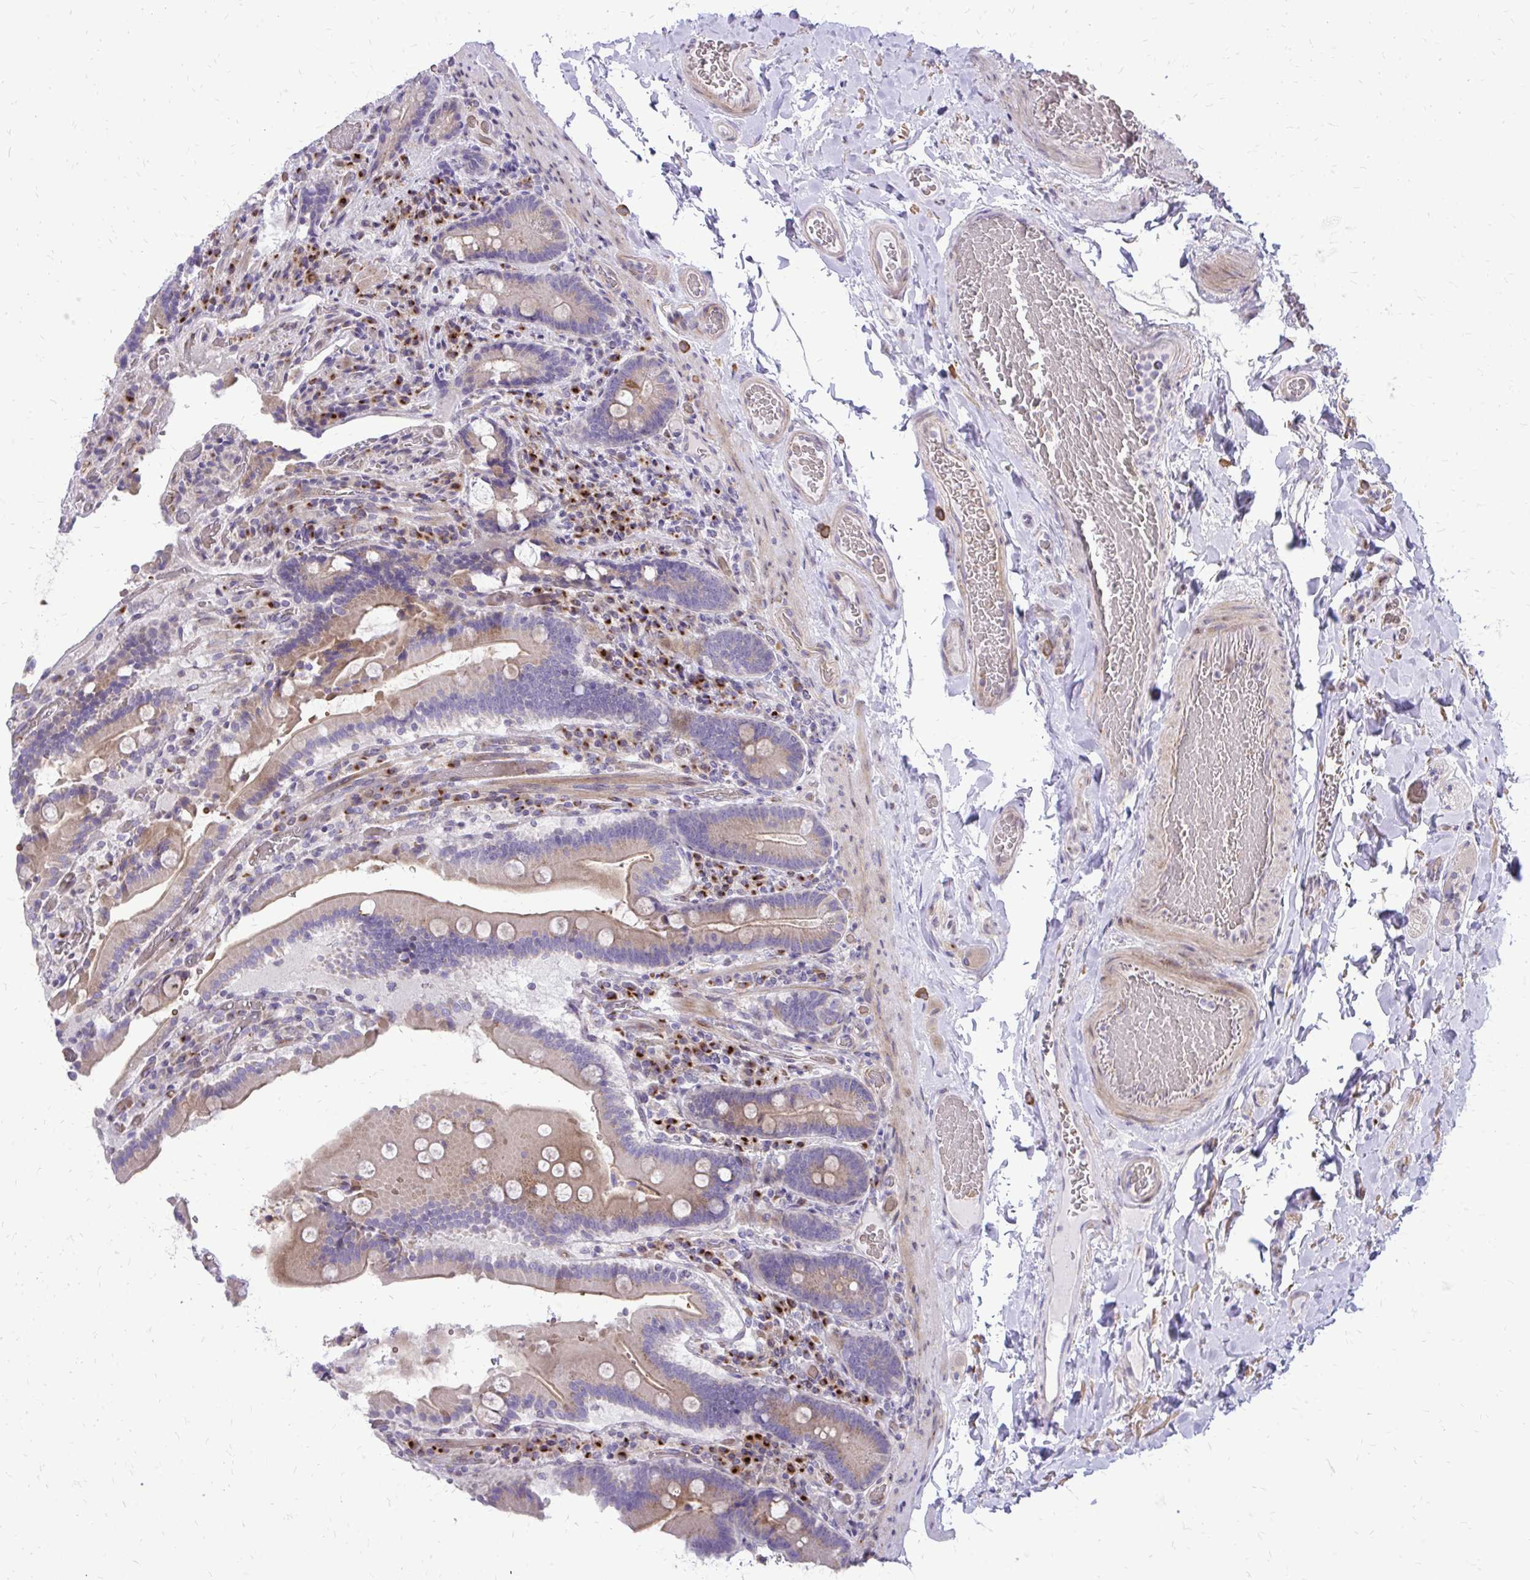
{"staining": {"intensity": "weak", "quantity": "25%-75%", "location": "cytoplasmic/membranous"}, "tissue": "duodenum", "cell_type": "Glandular cells", "image_type": "normal", "snomed": [{"axis": "morphology", "description": "Normal tissue, NOS"}, {"axis": "topography", "description": "Duodenum"}], "caption": "Immunohistochemistry (IHC) staining of unremarkable duodenum, which shows low levels of weak cytoplasmic/membranous expression in approximately 25%-75% of glandular cells indicating weak cytoplasmic/membranous protein positivity. The staining was performed using DAB (3,3'-diaminobenzidine) (brown) for protein detection and nuclei were counterstained in hematoxylin (blue).", "gene": "FUNDC2", "patient": {"sex": "female", "age": 62}}